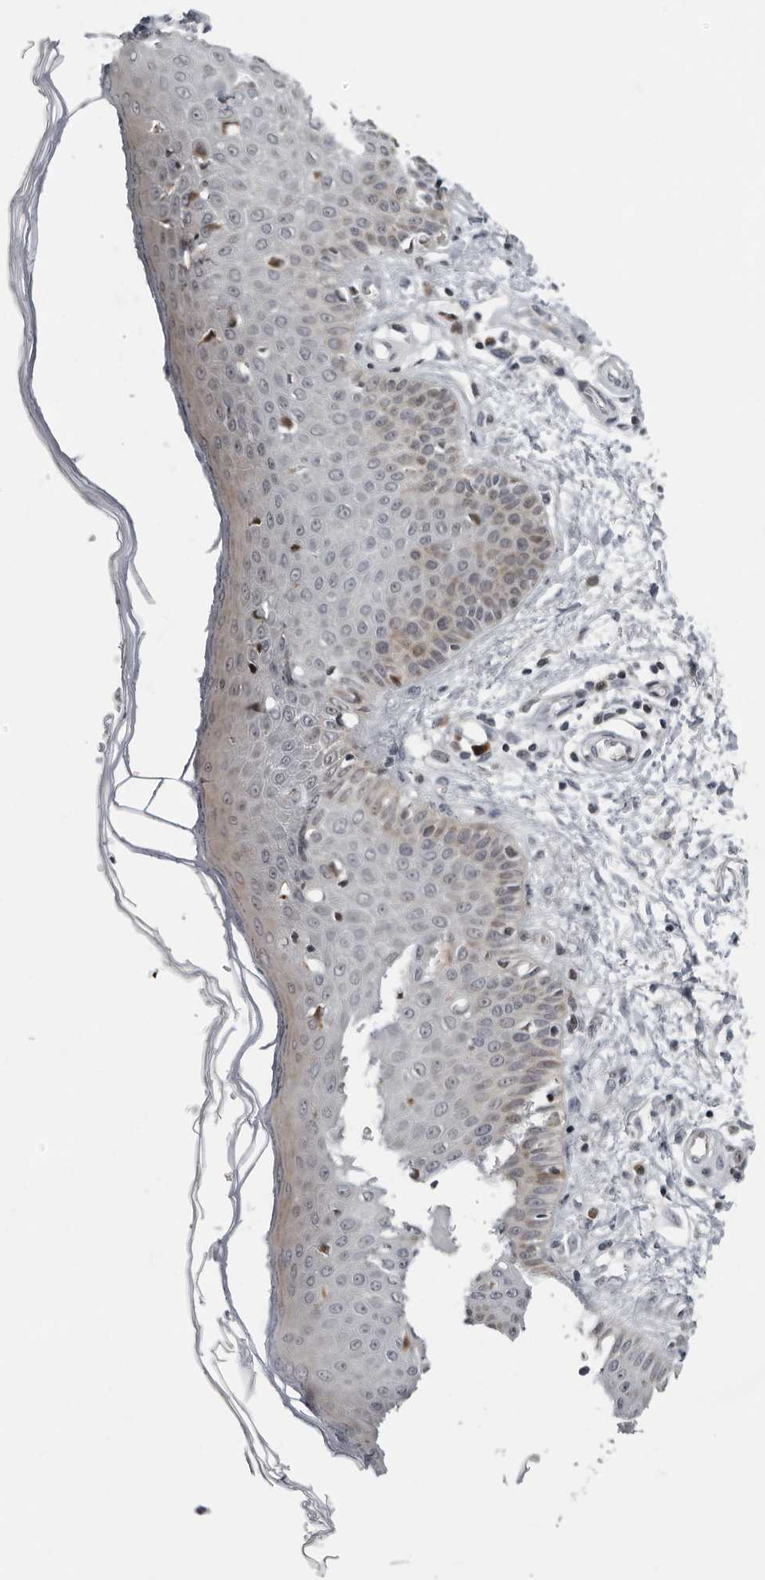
{"staining": {"intensity": "negative", "quantity": "none", "location": "none"}, "tissue": "skin", "cell_type": "Fibroblasts", "image_type": "normal", "snomed": [{"axis": "morphology", "description": "Normal tissue, NOS"}, {"axis": "morphology", "description": "Inflammation, NOS"}, {"axis": "topography", "description": "Skin"}], "caption": "This is a micrograph of immunohistochemistry (IHC) staining of unremarkable skin, which shows no staining in fibroblasts. The staining is performed using DAB brown chromogen with nuclei counter-stained in using hematoxylin.", "gene": "PIP4K2C", "patient": {"sex": "female", "age": 44}}